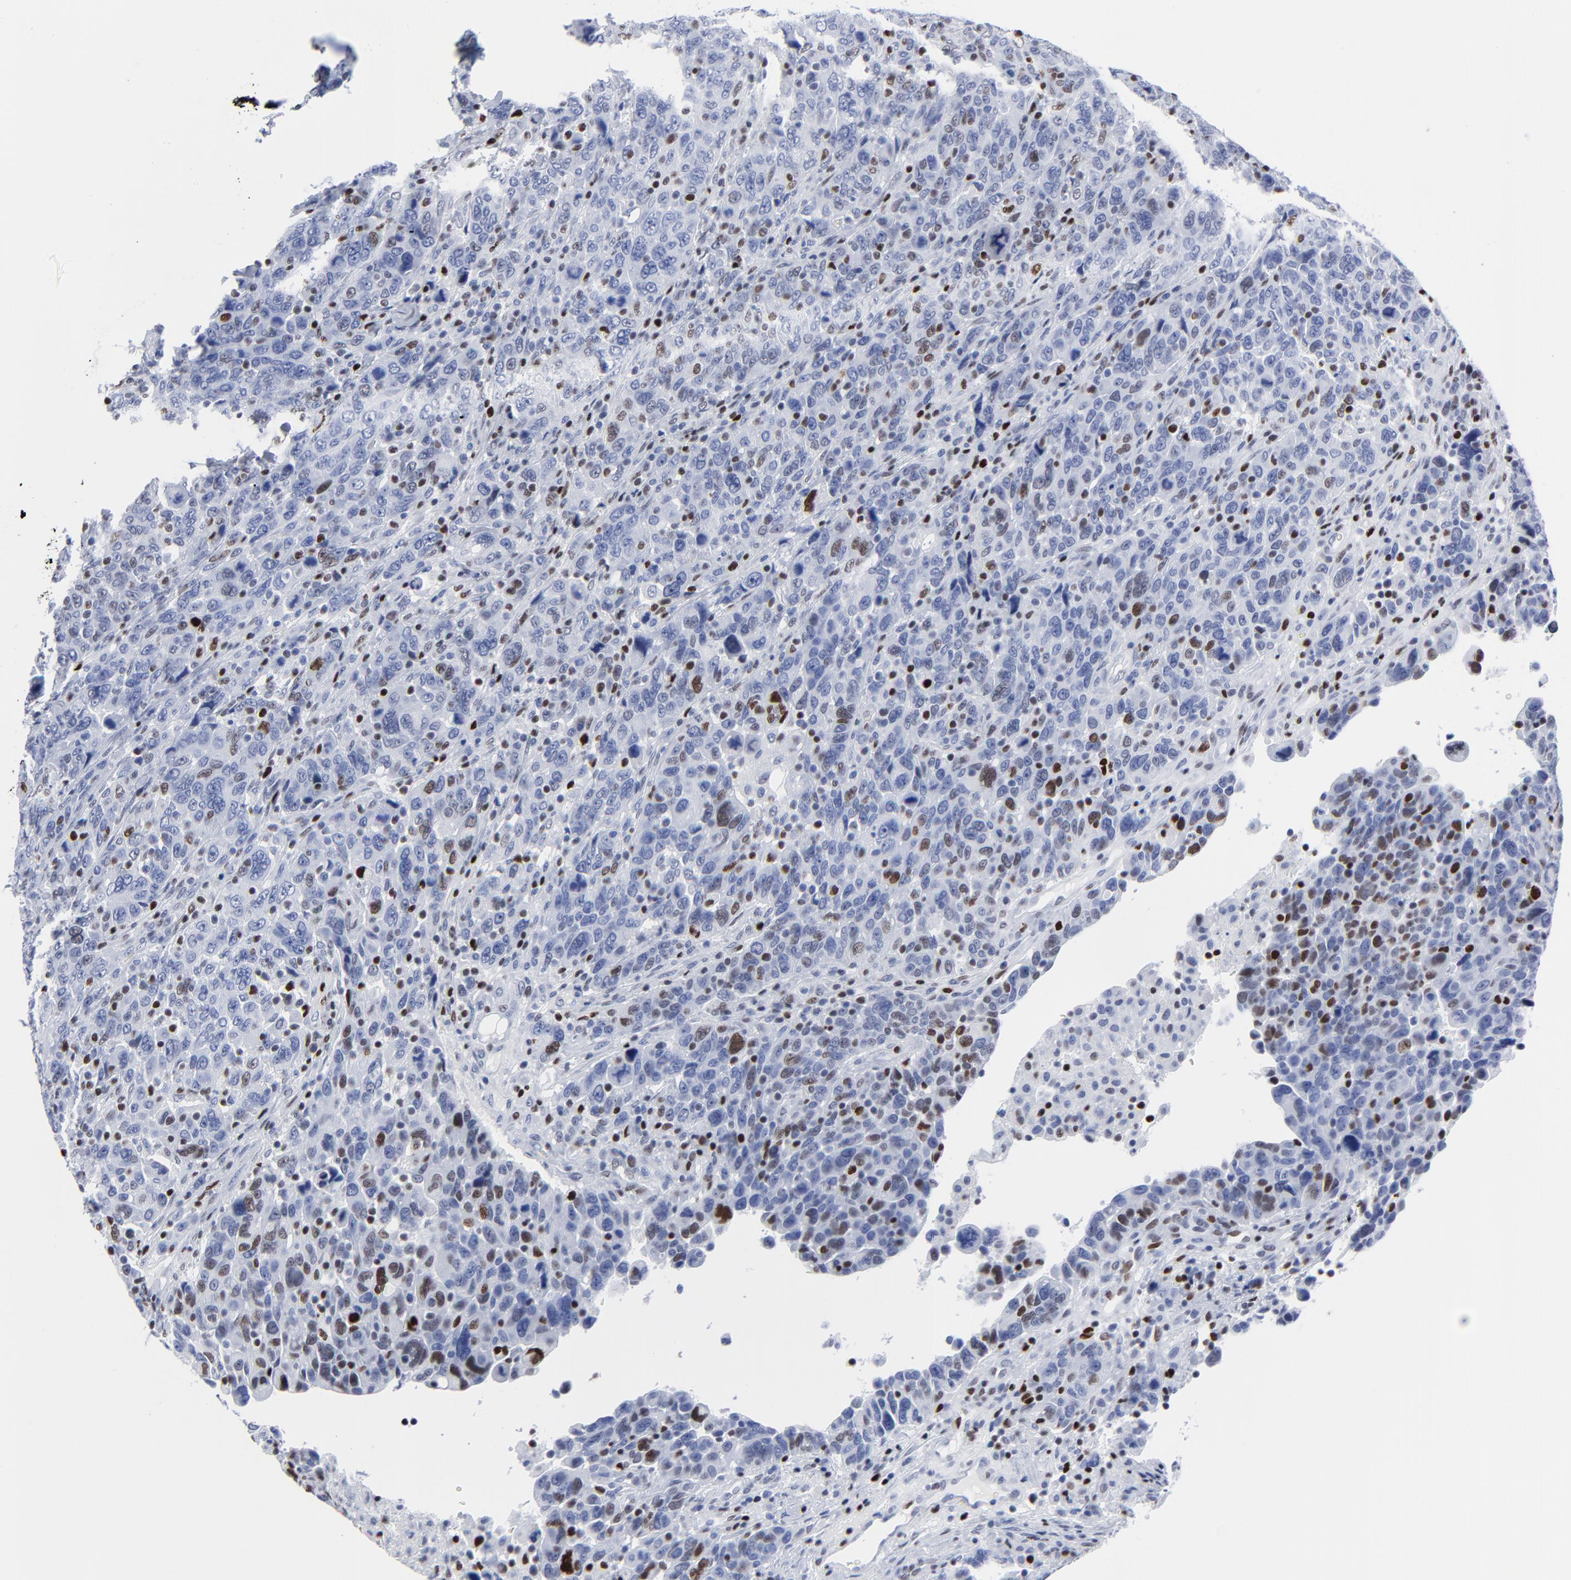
{"staining": {"intensity": "moderate", "quantity": "<25%", "location": "nuclear"}, "tissue": "breast cancer", "cell_type": "Tumor cells", "image_type": "cancer", "snomed": [{"axis": "morphology", "description": "Duct carcinoma"}, {"axis": "topography", "description": "Breast"}], "caption": "A micrograph of infiltrating ductal carcinoma (breast) stained for a protein shows moderate nuclear brown staining in tumor cells. (DAB IHC with brightfield microscopy, high magnification).", "gene": "JUN", "patient": {"sex": "female", "age": 37}}